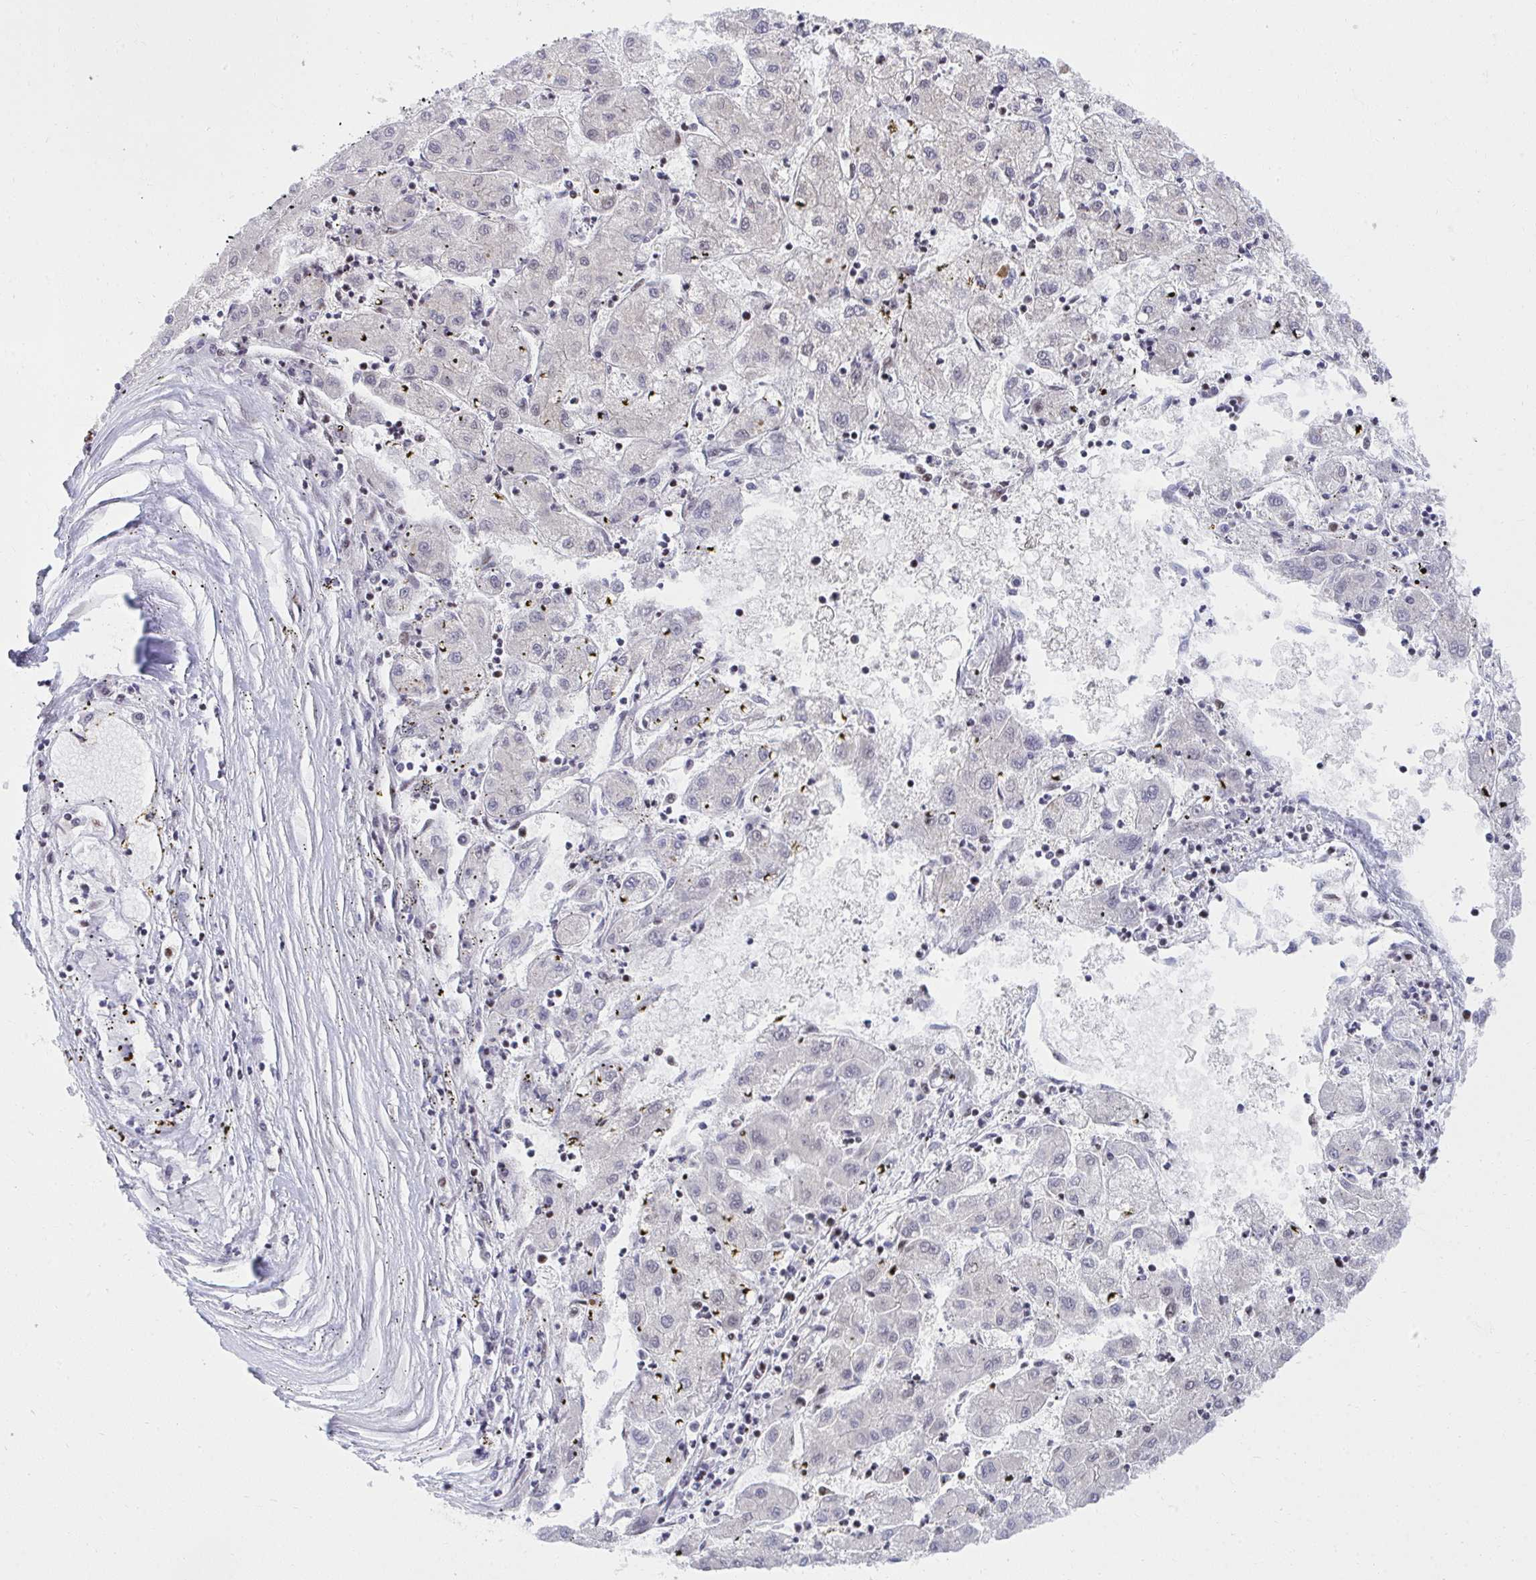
{"staining": {"intensity": "negative", "quantity": "none", "location": "none"}, "tissue": "liver cancer", "cell_type": "Tumor cells", "image_type": "cancer", "snomed": [{"axis": "morphology", "description": "Carcinoma, Hepatocellular, NOS"}, {"axis": "topography", "description": "Liver"}], "caption": "Protein analysis of liver cancer (hepatocellular carcinoma) displays no significant expression in tumor cells.", "gene": "PIGY", "patient": {"sex": "male", "age": 72}}